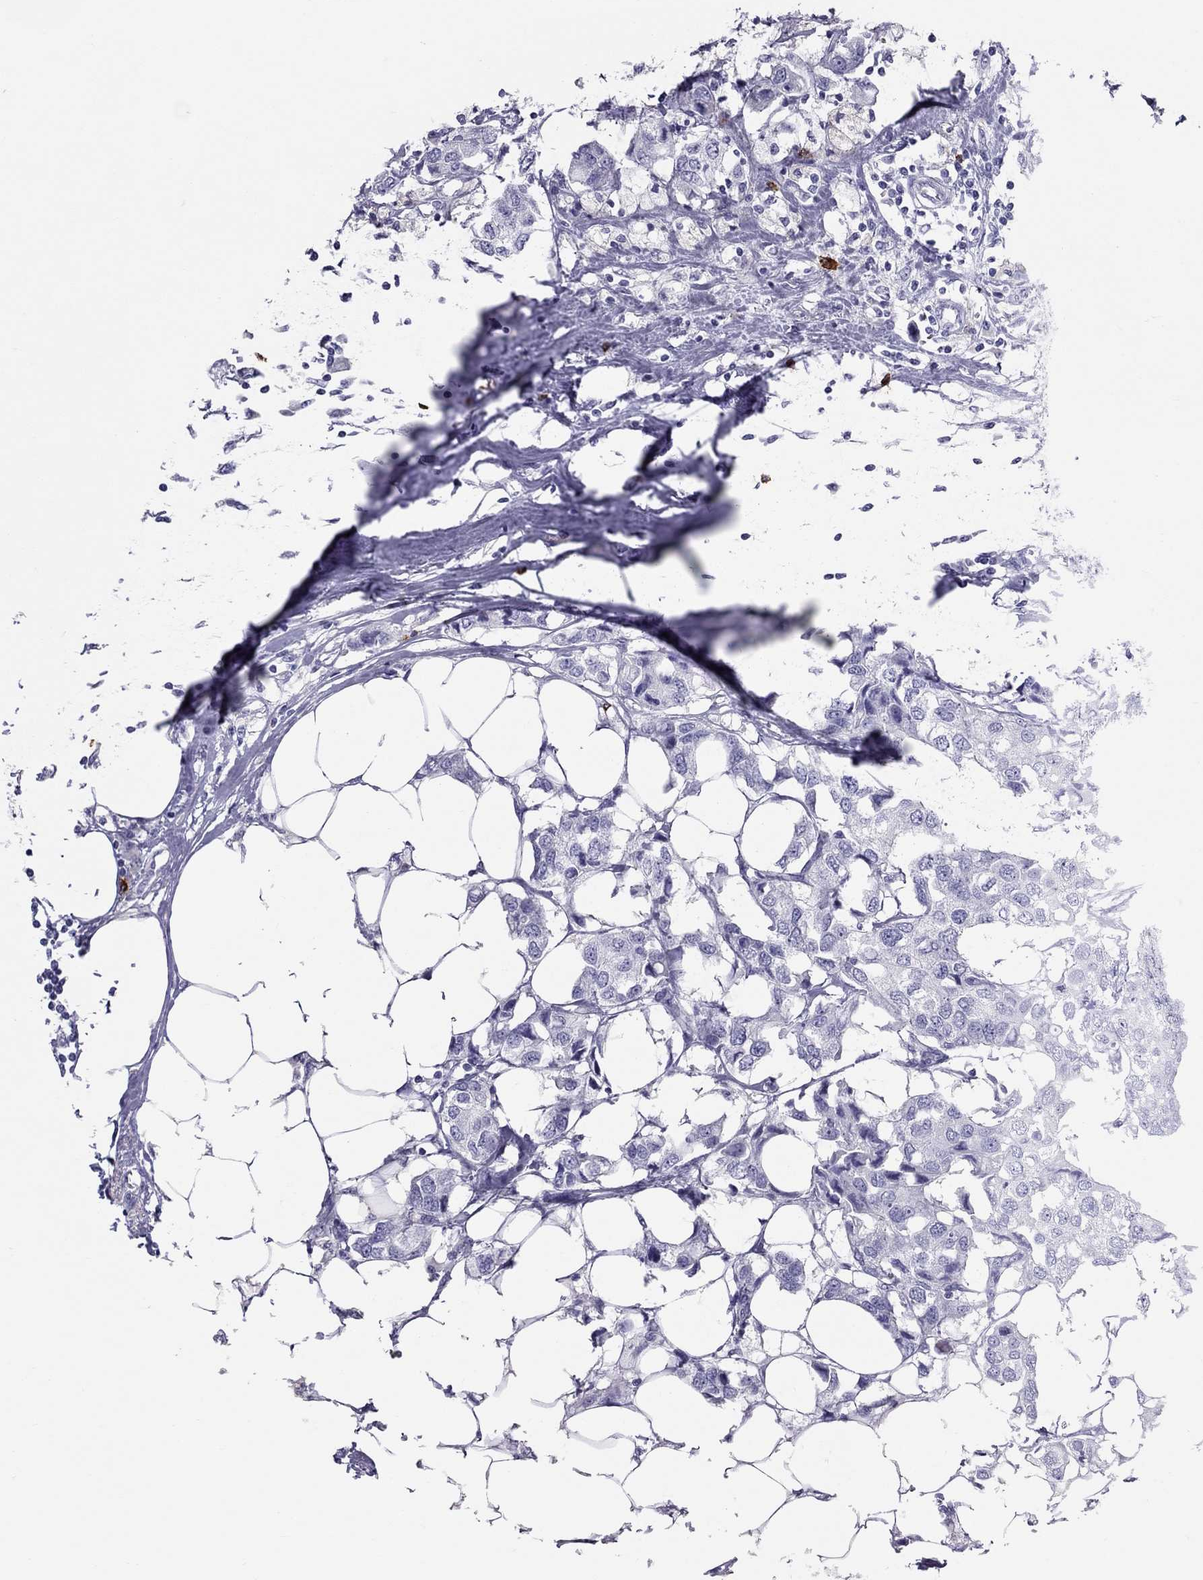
{"staining": {"intensity": "negative", "quantity": "none", "location": "none"}, "tissue": "breast cancer", "cell_type": "Tumor cells", "image_type": "cancer", "snomed": [{"axis": "morphology", "description": "Duct carcinoma"}, {"axis": "topography", "description": "Breast"}], "caption": "There is no significant positivity in tumor cells of infiltrating ductal carcinoma (breast).", "gene": "IL17REL", "patient": {"sex": "female", "age": 80}}